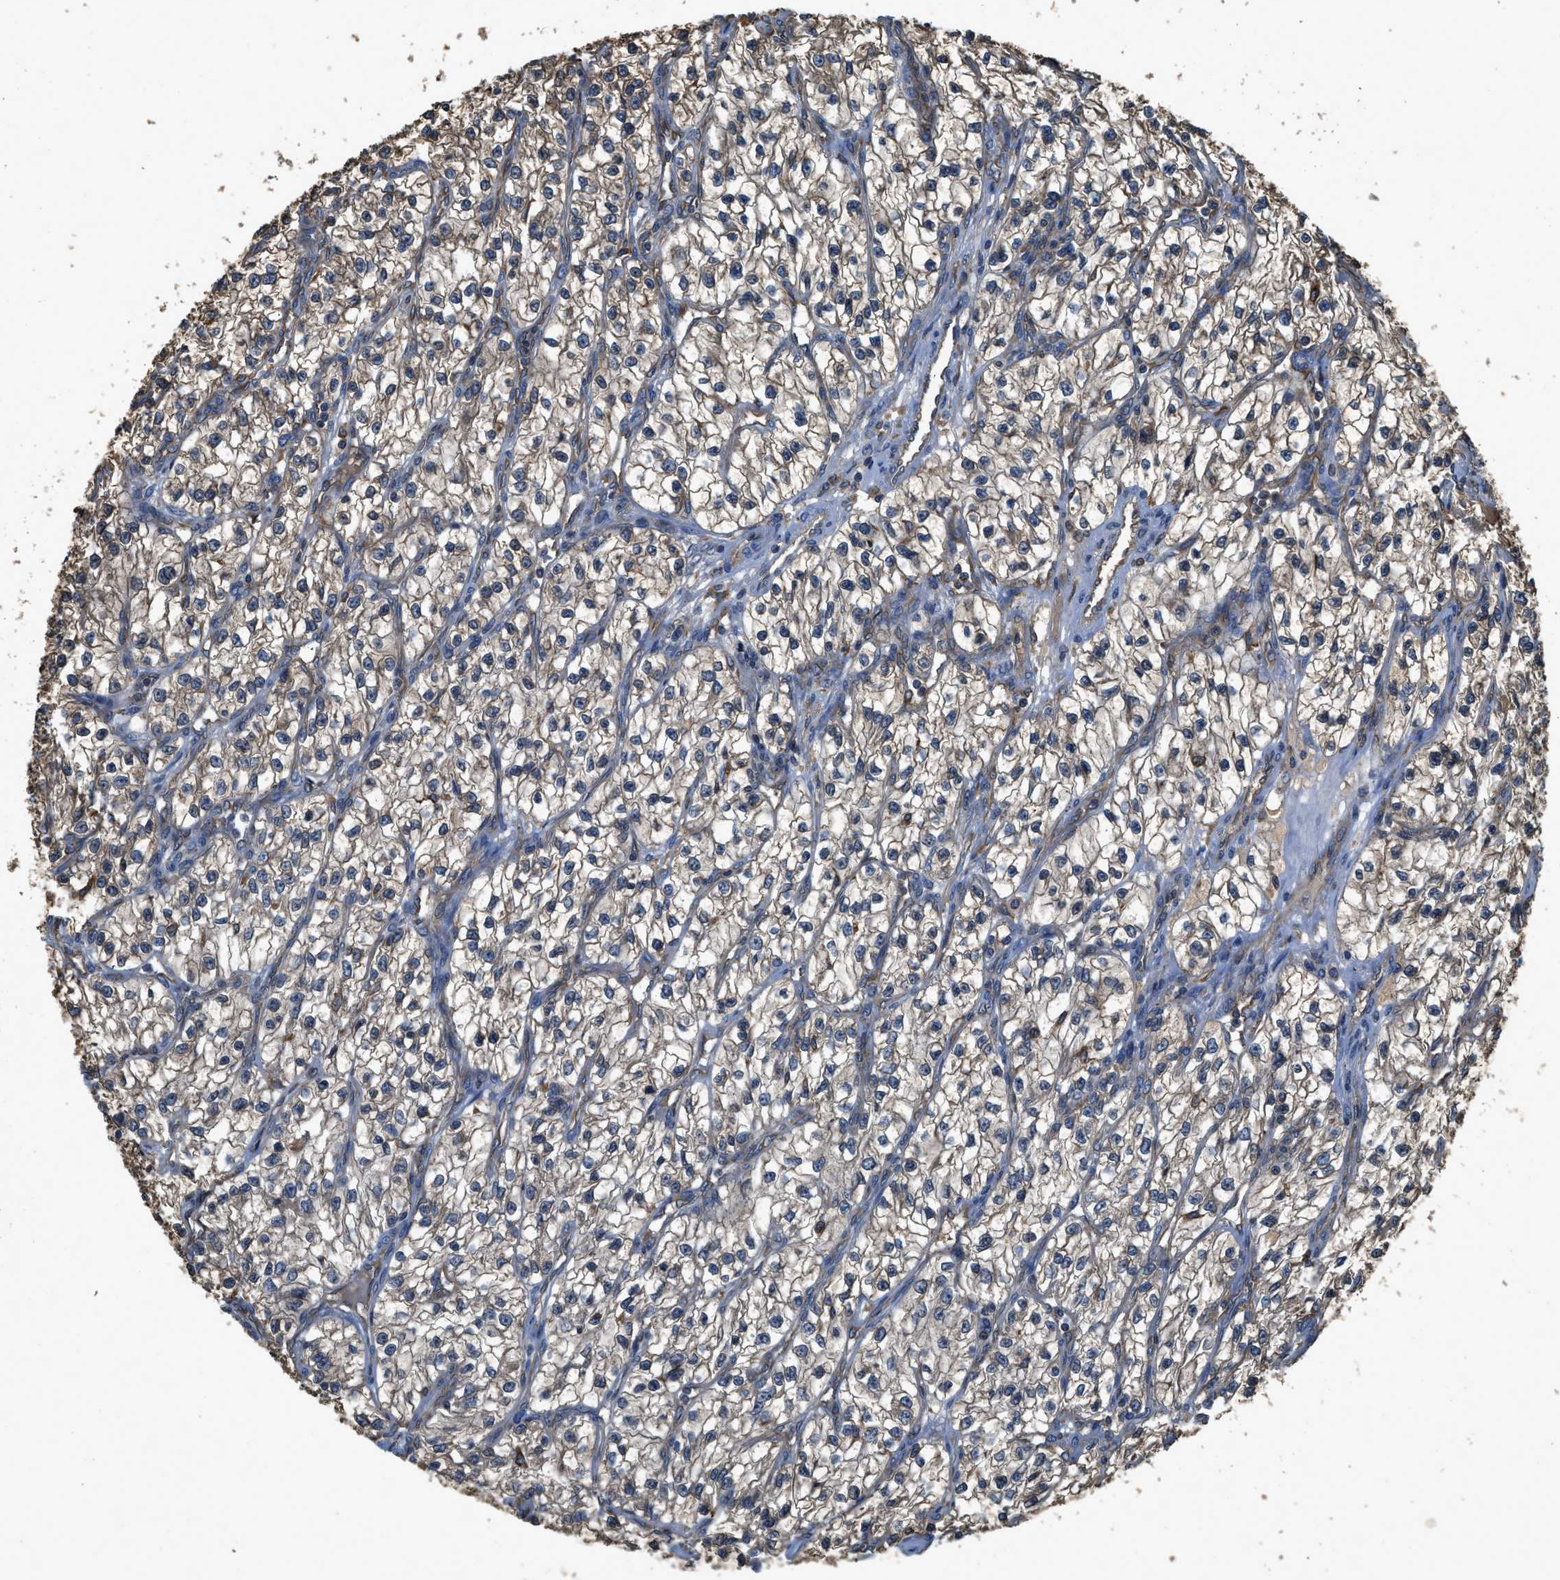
{"staining": {"intensity": "weak", "quantity": ">75%", "location": "cytoplasmic/membranous"}, "tissue": "renal cancer", "cell_type": "Tumor cells", "image_type": "cancer", "snomed": [{"axis": "morphology", "description": "Adenocarcinoma, NOS"}, {"axis": "topography", "description": "Kidney"}], "caption": "Brown immunohistochemical staining in renal cancer (adenocarcinoma) demonstrates weak cytoplasmic/membranous expression in approximately >75% of tumor cells. The staining was performed using DAB (3,3'-diaminobenzidine) to visualize the protein expression in brown, while the nuclei were stained in blue with hematoxylin (Magnification: 20x).", "gene": "BCAP31", "patient": {"sex": "female", "age": 57}}